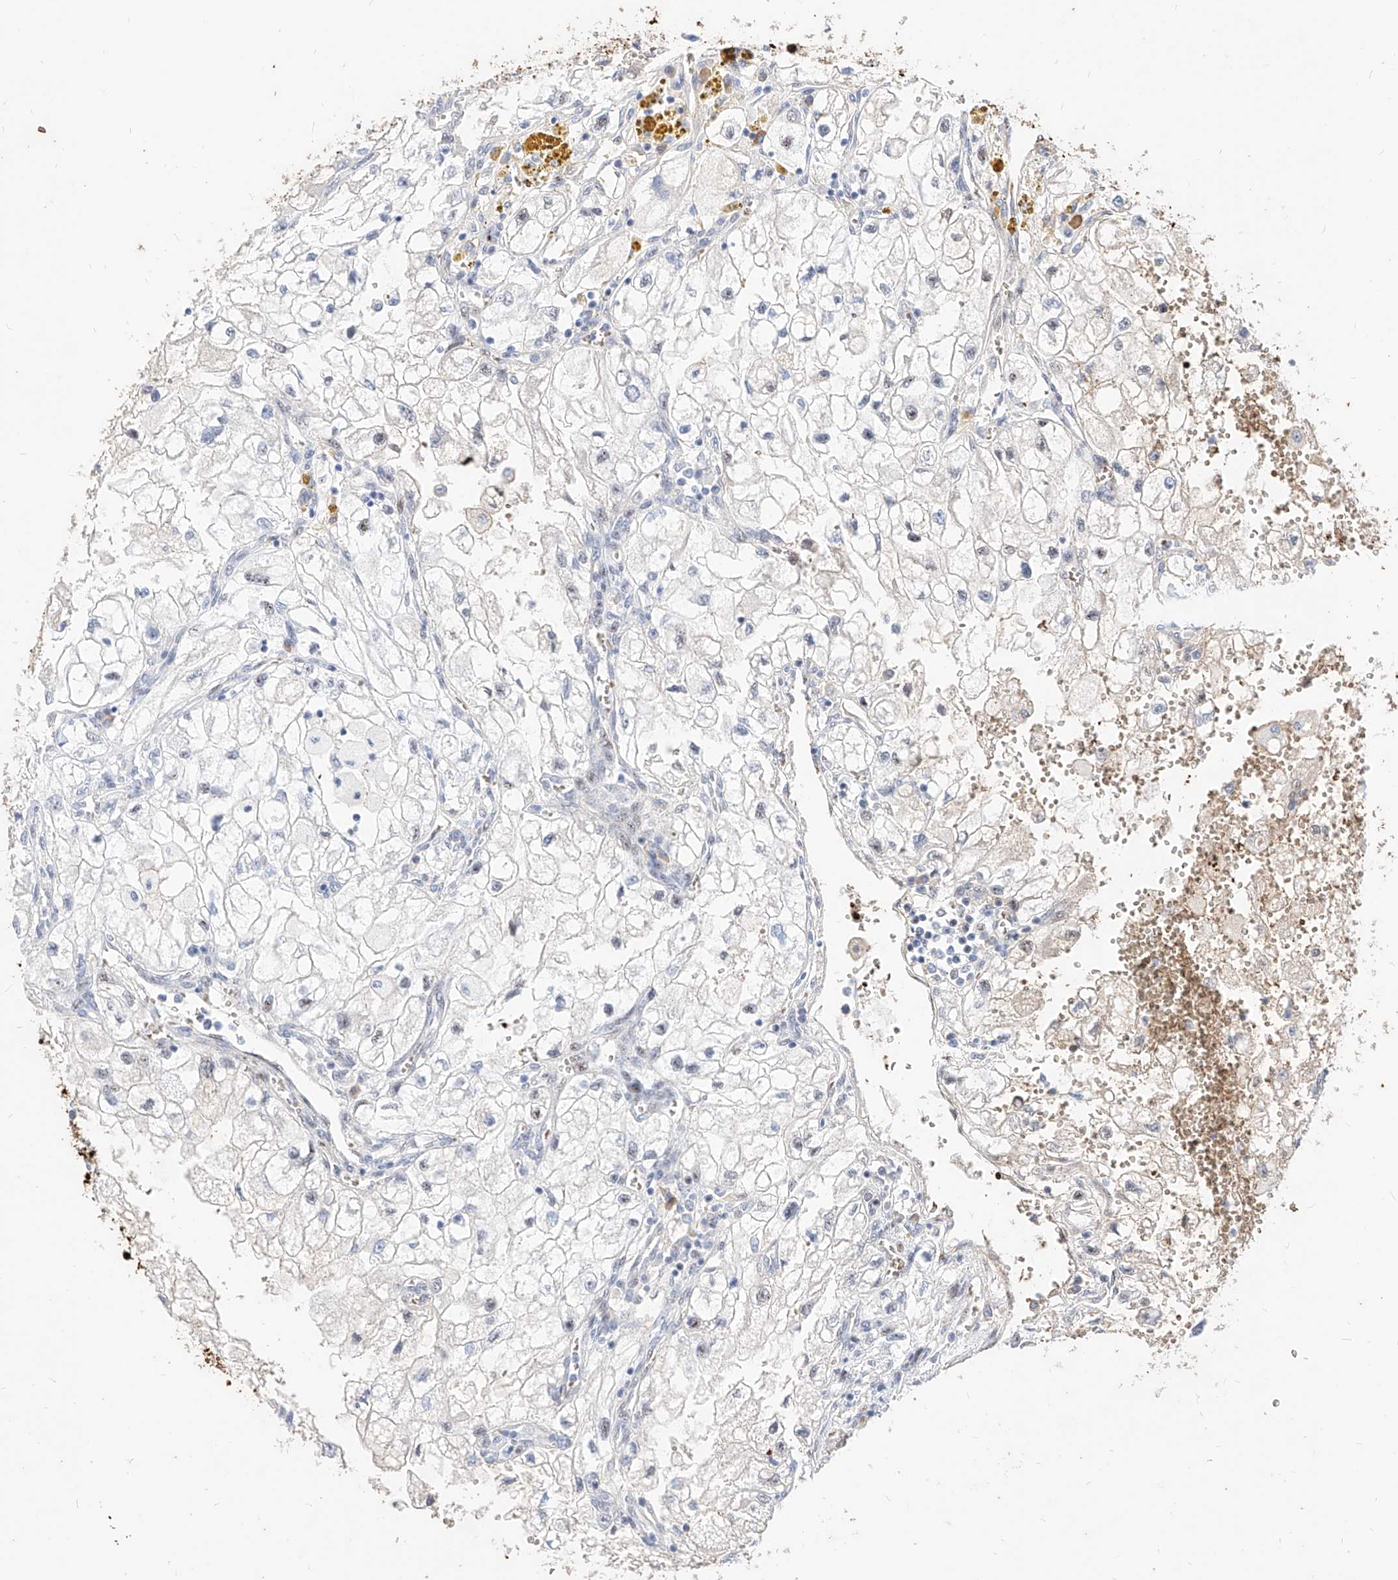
{"staining": {"intensity": "negative", "quantity": "none", "location": "none"}, "tissue": "renal cancer", "cell_type": "Tumor cells", "image_type": "cancer", "snomed": [{"axis": "morphology", "description": "Adenocarcinoma, NOS"}, {"axis": "topography", "description": "Kidney"}], "caption": "IHC micrograph of neoplastic tissue: adenocarcinoma (renal) stained with DAB reveals no significant protein positivity in tumor cells.", "gene": "ZFP42", "patient": {"sex": "female", "age": 70}}